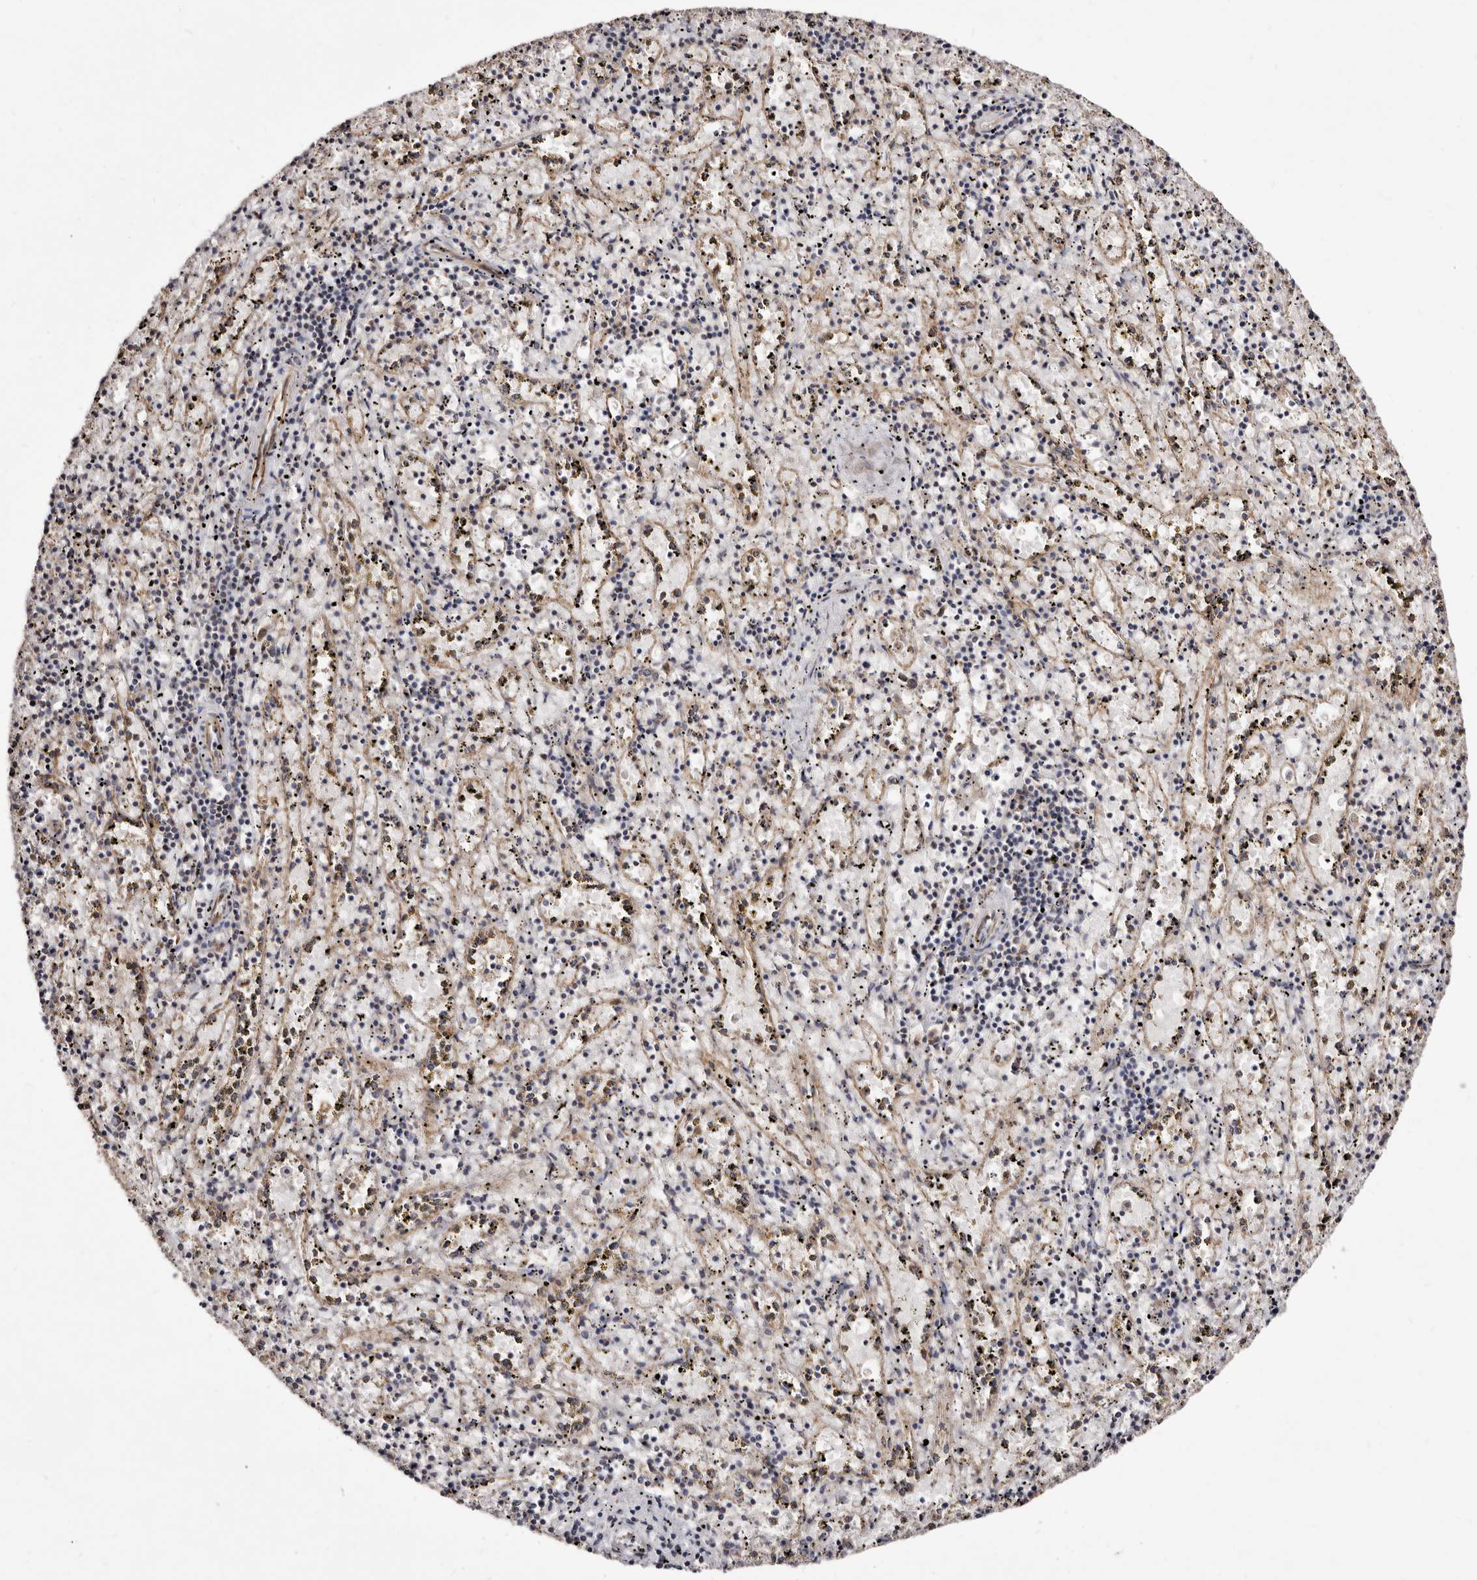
{"staining": {"intensity": "weak", "quantity": "<25%", "location": "cytoplasmic/membranous"}, "tissue": "spleen", "cell_type": "Cells in red pulp", "image_type": "normal", "snomed": [{"axis": "morphology", "description": "Normal tissue, NOS"}, {"axis": "topography", "description": "Spleen"}], "caption": "A high-resolution histopathology image shows immunohistochemistry staining of unremarkable spleen, which exhibits no significant expression in cells in red pulp. (DAB IHC visualized using brightfield microscopy, high magnification).", "gene": "LUZP1", "patient": {"sex": "male", "age": 11}}